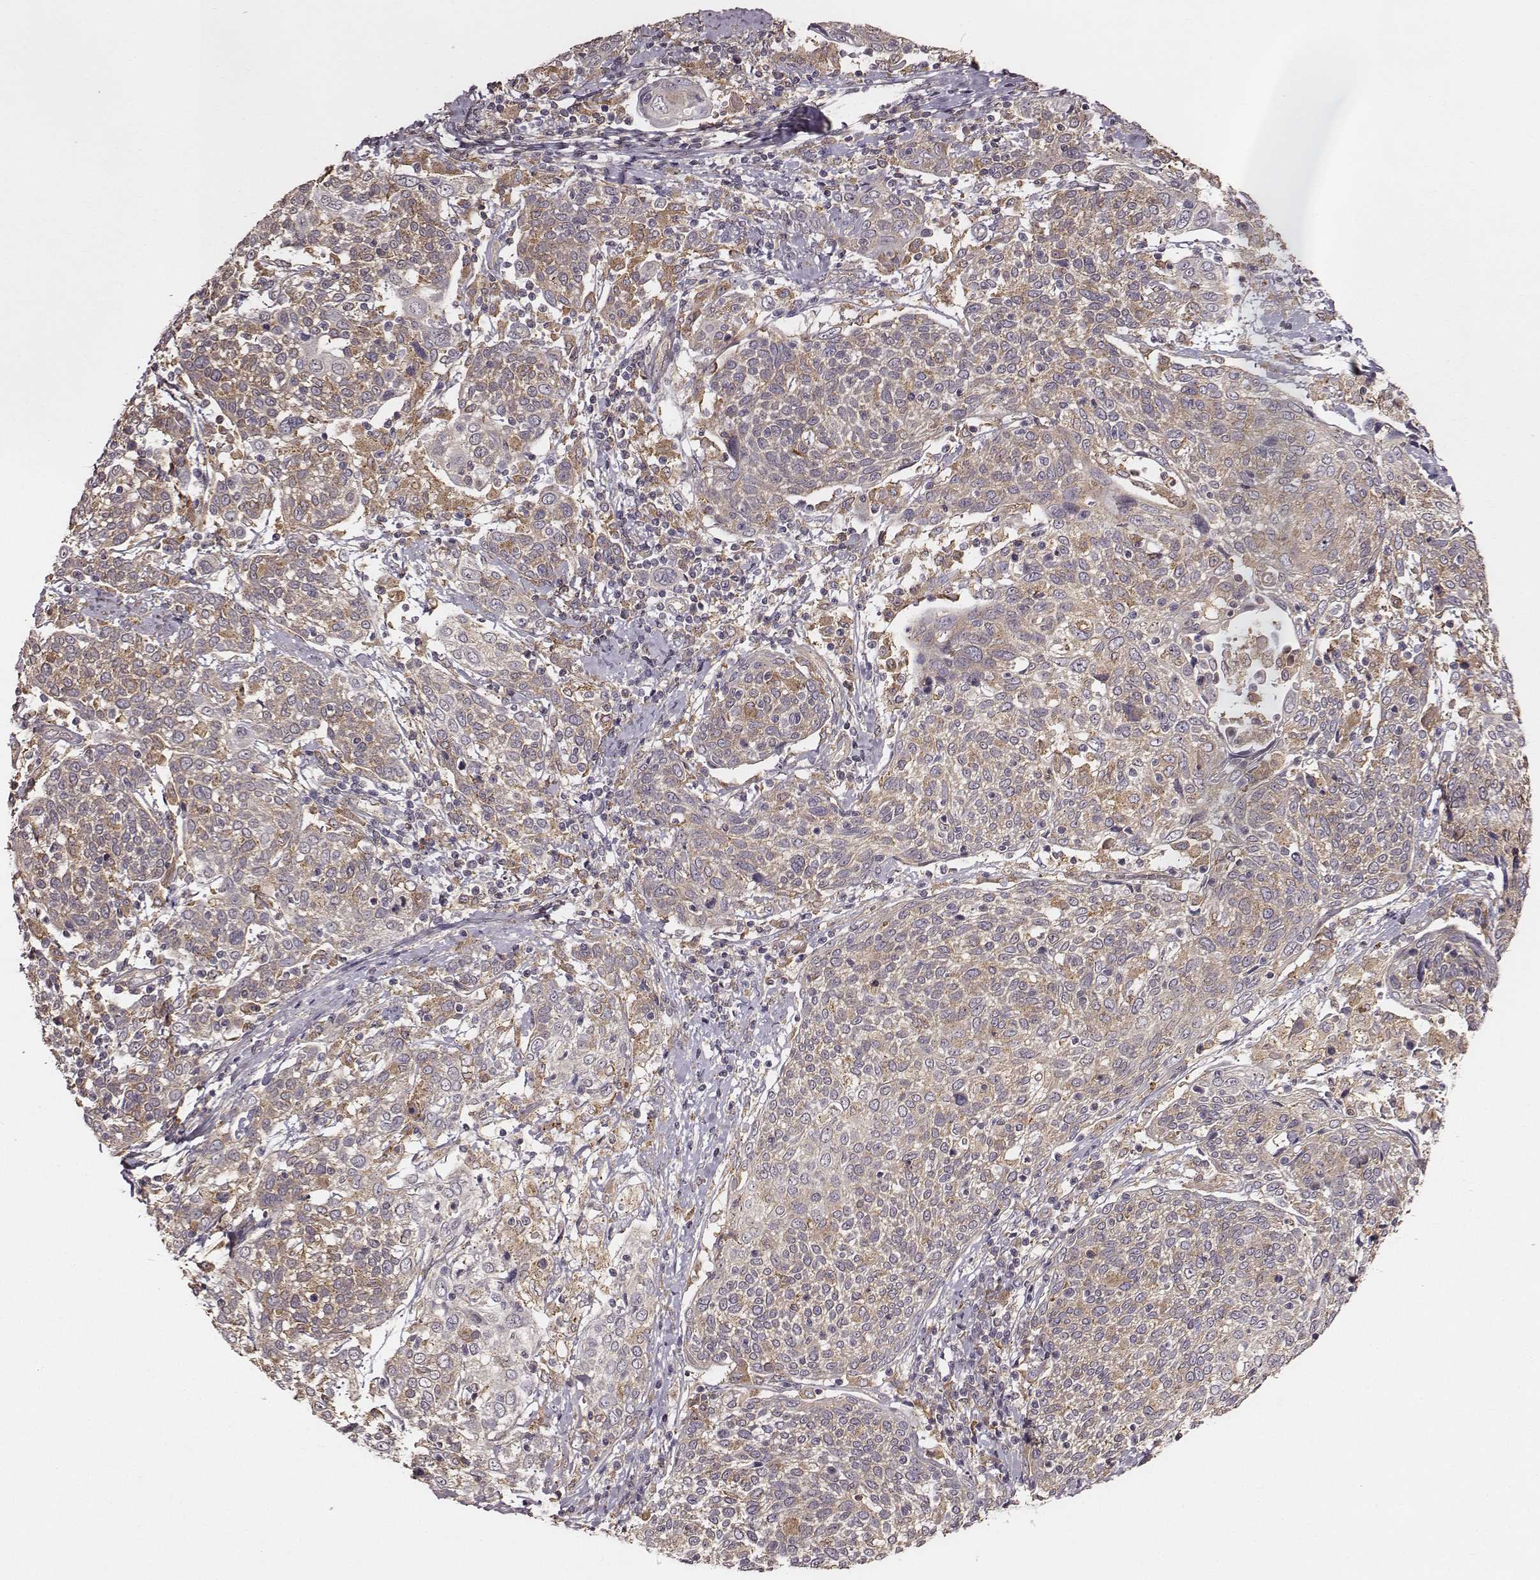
{"staining": {"intensity": "weak", "quantity": ">75%", "location": "cytoplasmic/membranous"}, "tissue": "cervical cancer", "cell_type": "Tumor cells", "image_type": "cancer", "snomed": [{"axis": "morphology", "description": "Squamous cell carcinoma, NOS"}, {"axis": "topography", "description": "Cervix"}], "caption": "Brown immunohistochemical staining in squamous cell carcinoma (cervical) demonstrates weak cytoplasmic/membranous staining in about >75% of tumor cells.", "gene": "VPS26A", "patient": {"sex": "female", "age": 61}}